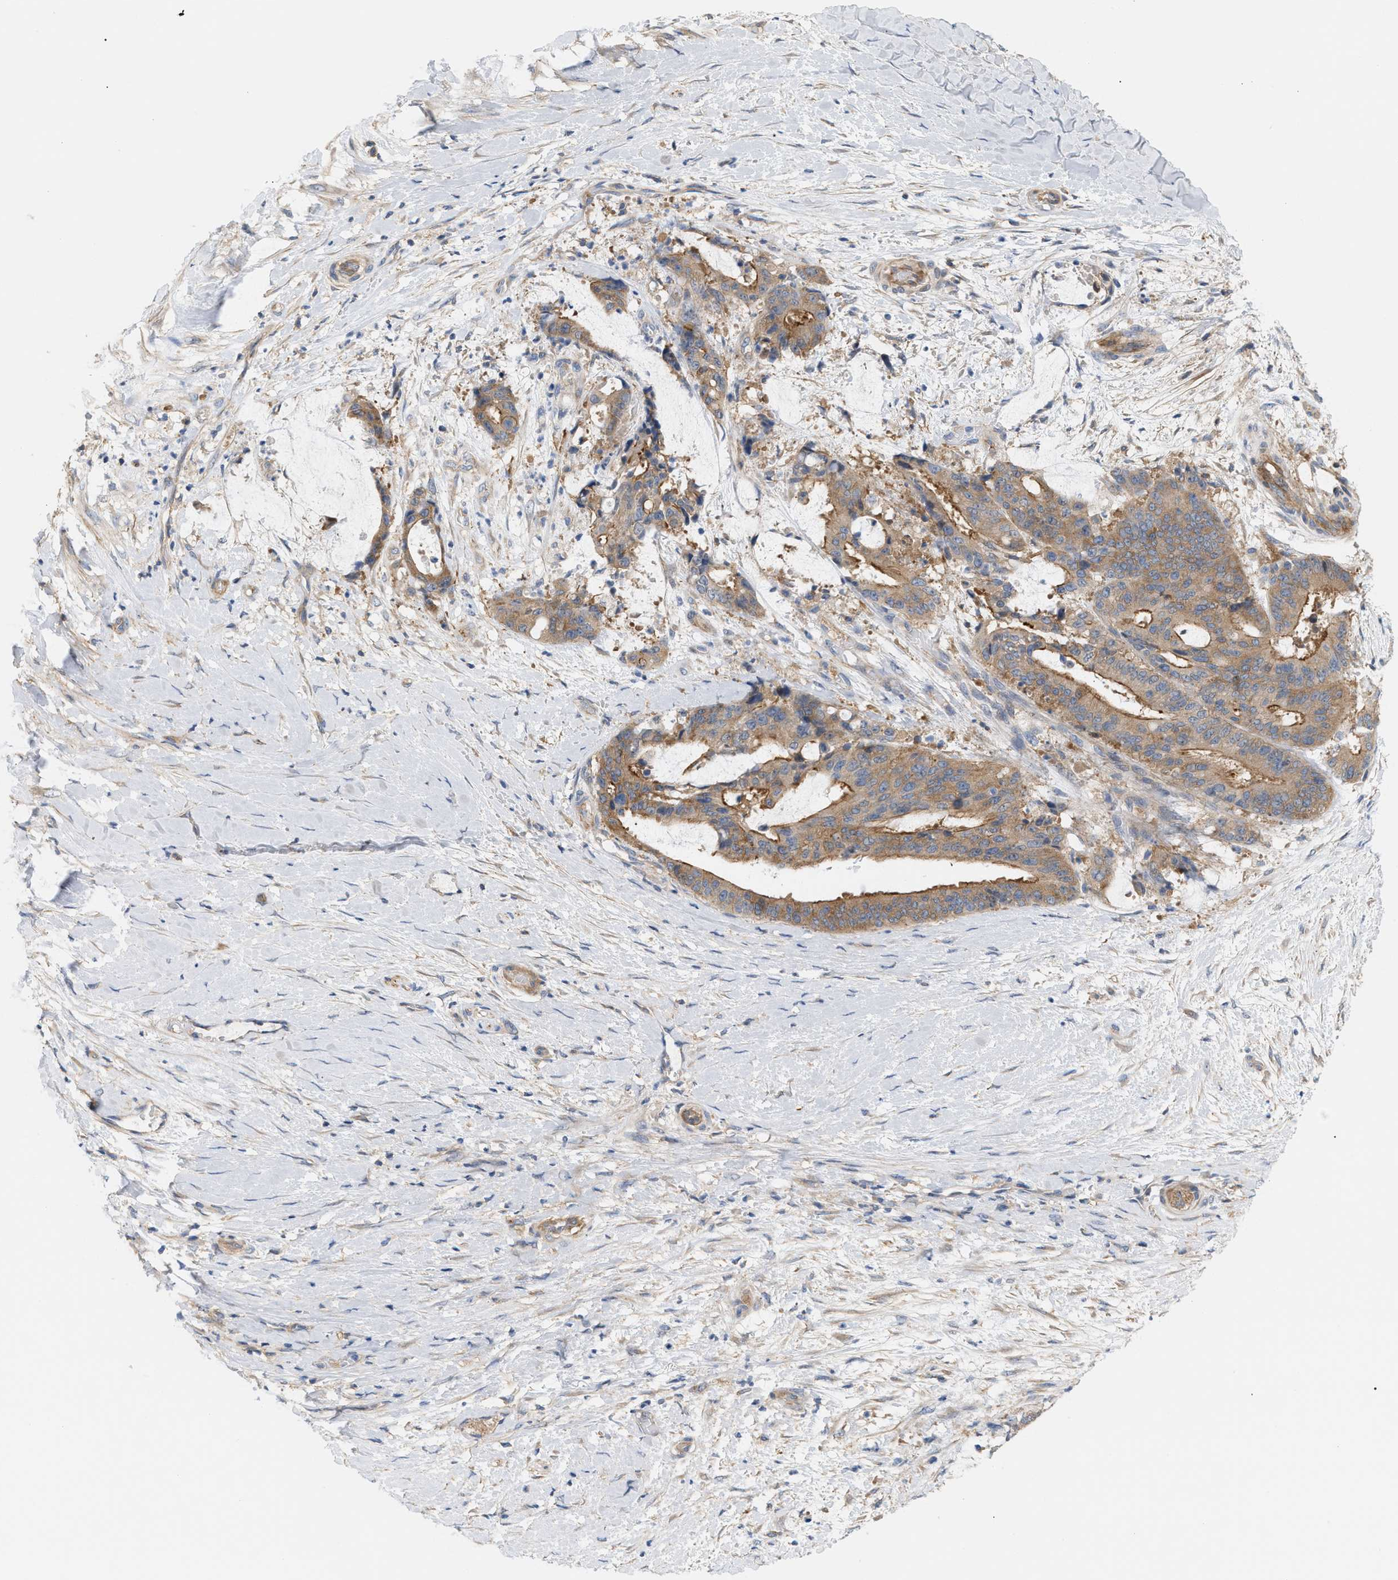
{"staining": {"intensity": "moderate", "quantity": ">75%", "location": "cytoplasmic/membranous"}, "tissue": "liver cancer", "cell_type": "Tumor cells", "image_type": "cancer", "snomed": [{"axis": "morphology", "description": "Normal tissue, NOS"}, {"axis": "morphology", "description": "Cholangiocarcinoma"}, {"axis": "topography", "description": "Liver"}, {"axis": "topography", "description": "Peripheral nerve tissue"}], "caption": "Immunohistochemical staining of human liver cancer exhibits medium levels of moderate cytoplasmic/membranous protein staining in about >75% of tumor cells. (IHC, brightfield microscopy, high magnification).", "gene": "LRCH1", "patient": {"sex": "female", "age": 73}}